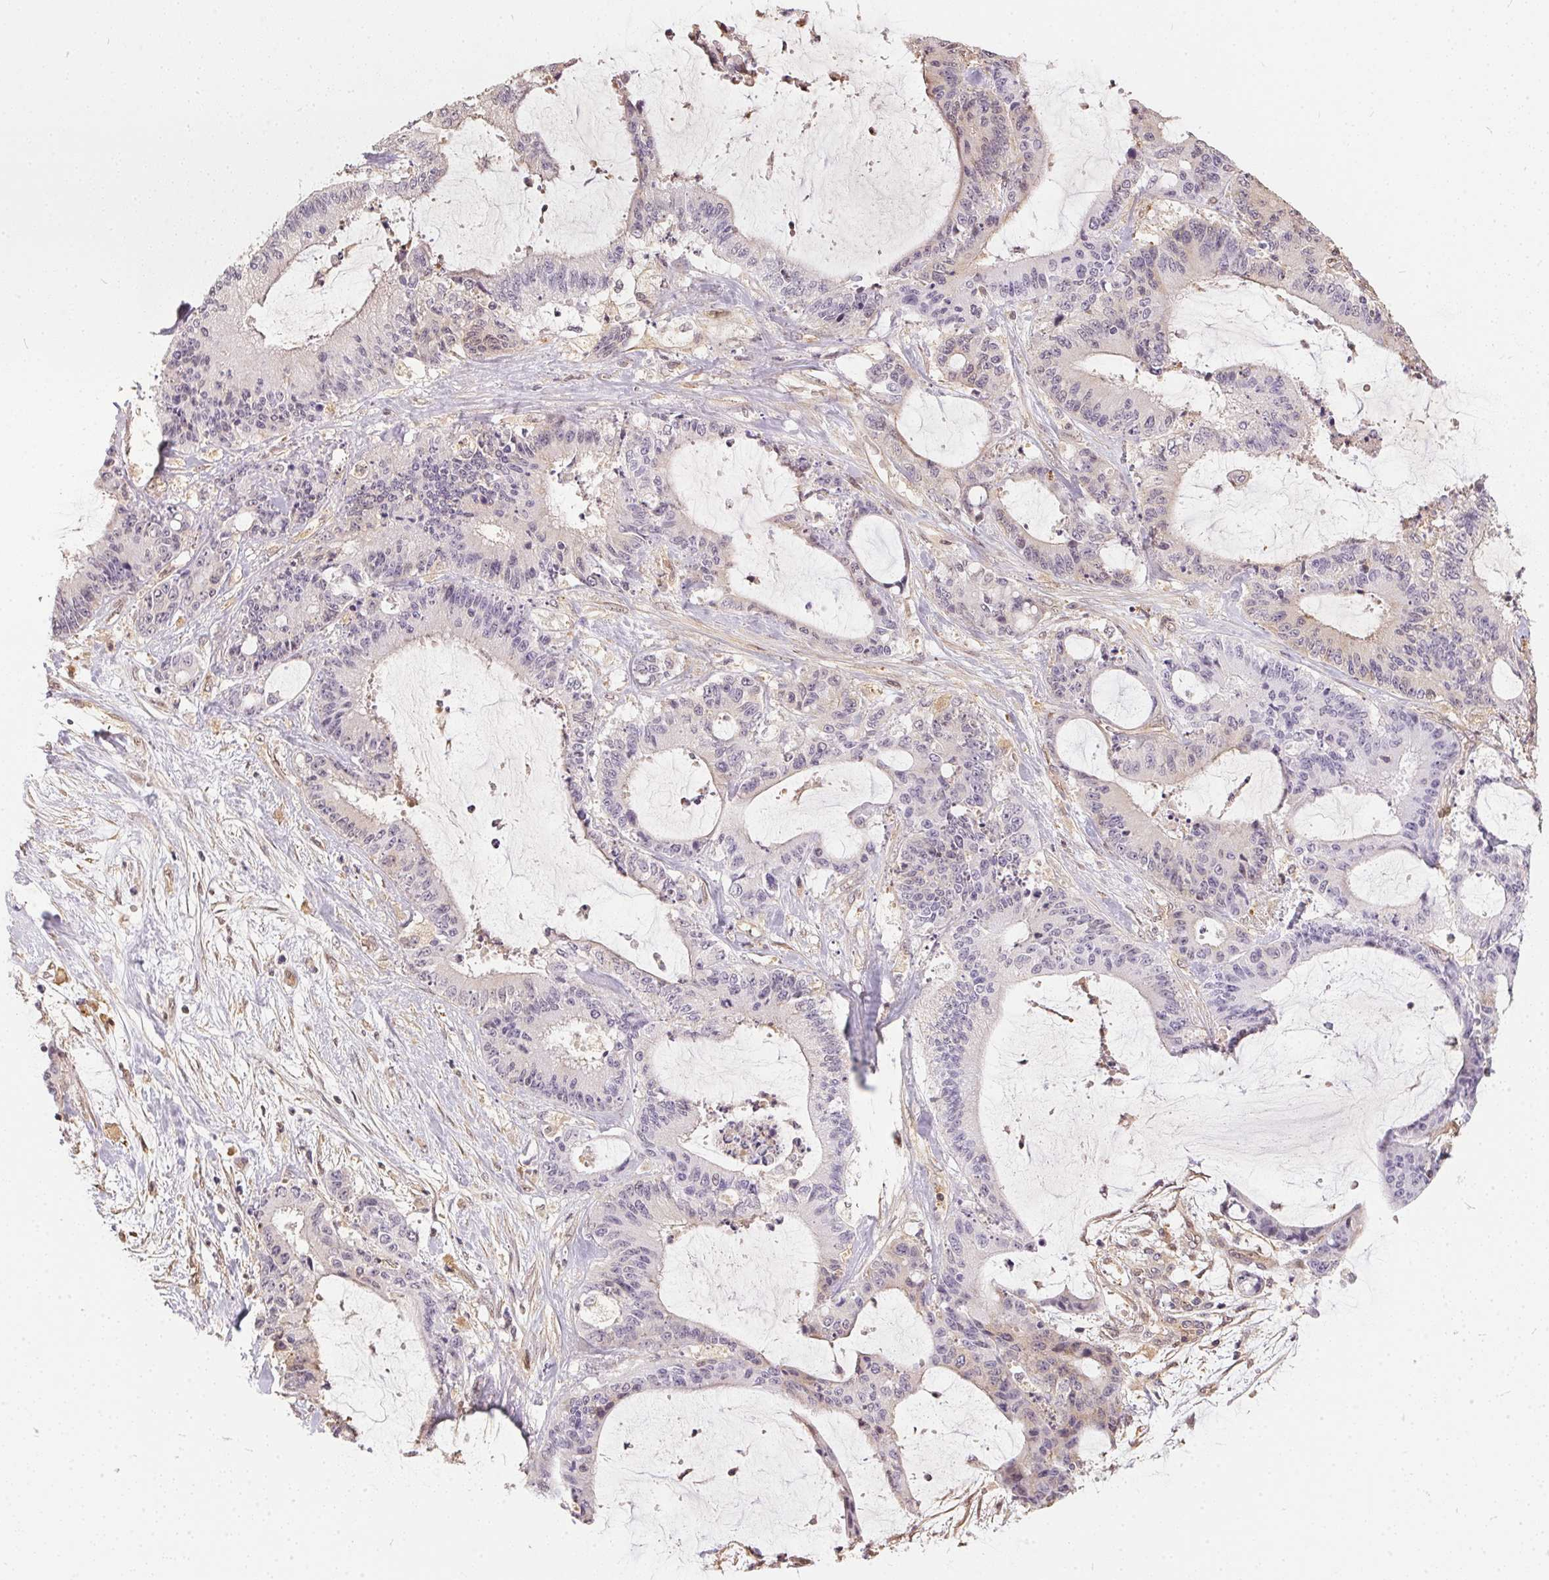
{"staining": {"intensity": "negative", "quantity": "none", "location": "none"}, "tissue": "liver cancer", "cell_type": "Tumor cells", "image_type": "cancer", "snomed": [{"axis": "morphology", "description": "Cholangiocarcinoma"}, {"axis": "topography", "description": "Liver"}], "caption": "Human liver cancer stained for a protein using immunohistochemistry (IHC) exhibits no positivity in tumor cells.", "gene": "BLMH", "patient": {"sex": "female", "age": 73}}